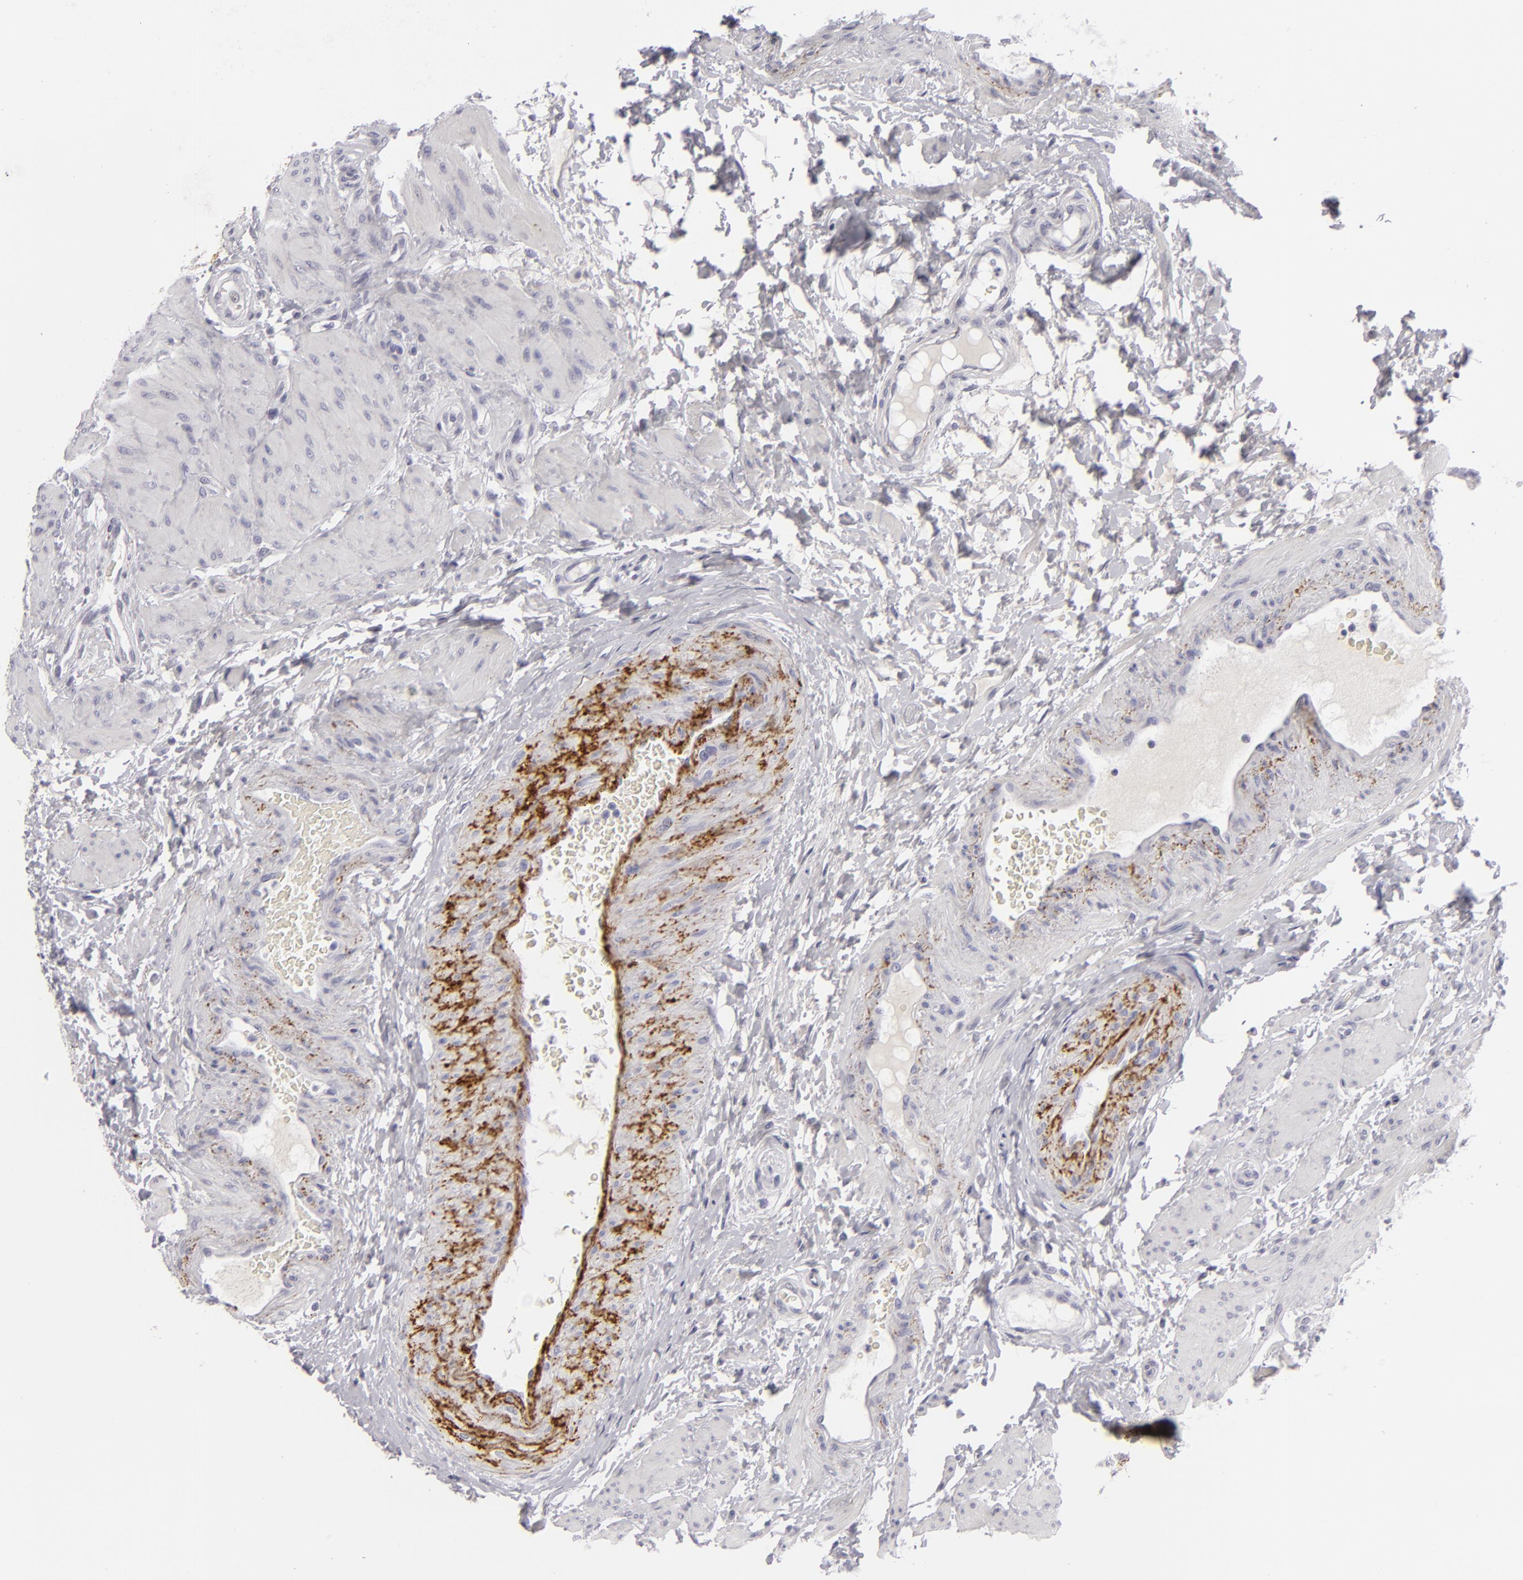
{"staining": {"intensity": "negative", "quantity": "none", "location": "none"}, "tissue": "epididymis", "cell_type": "Glandular cells", "image_type": "normal", "snomed": [{"axis": "morphology", "description": "Normal tissue, NOS"}, {"axis": "topography", "description": "Epididymis"}], "caption": "Protein analysis of normal epididymis reveals no significant staining in glandular cells.", "gene": "C9", "patient": {"sex": "male", "age": 68}}